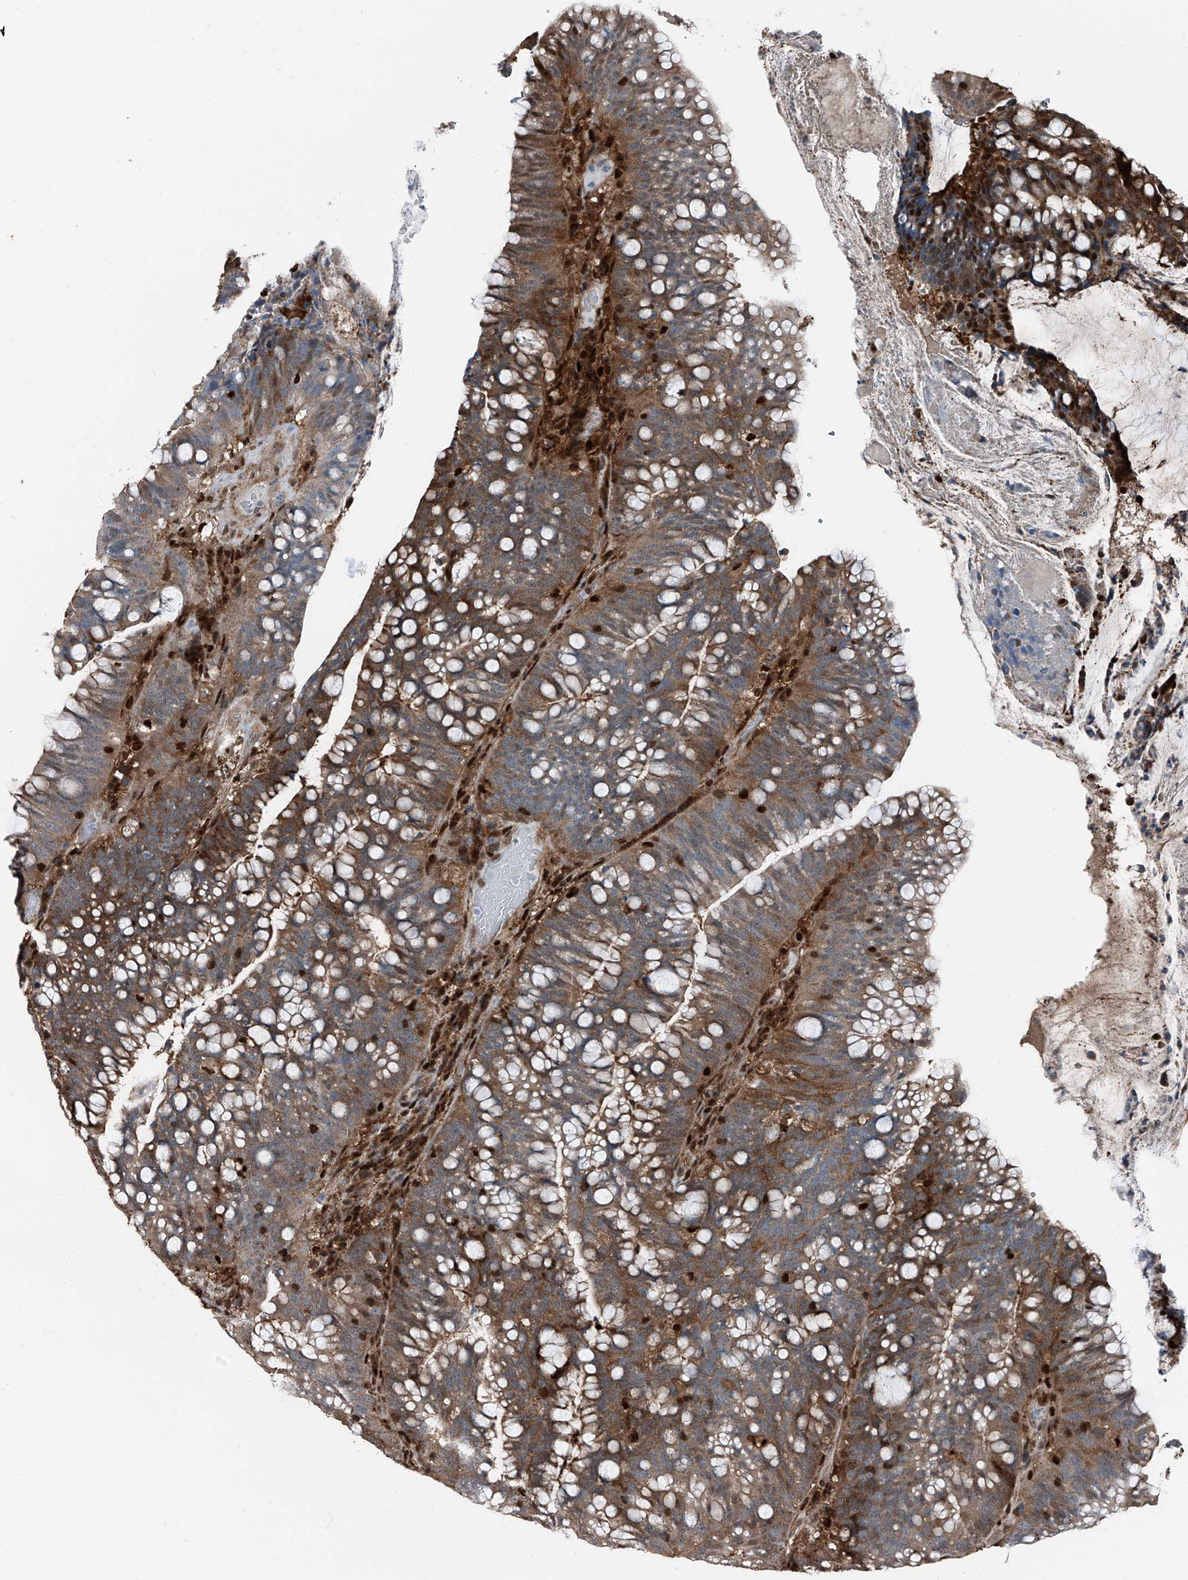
{"staining": {"intensity": "moderate", "quantity": ">75%", "location": "cytoplasmic/membranous,nuclear"}, "tissue": "colorectal cancer", "cell_type": "Tumor cells", "image_type": "cancer", "snomed": [{"axis": "morphology", "description": "Adenocarcinoma, NOS"}, {"axis": "topography", "description": "Colon"}], "caption": "Protein expression analysis of colorectal adenocarcinoma exhibits moderate cytoplasmic/membranous and nuclear positivity in approximately >75% of tumor cells.", "gene": "PSMB10", "patient": {"sex": "female", "age": 66}}